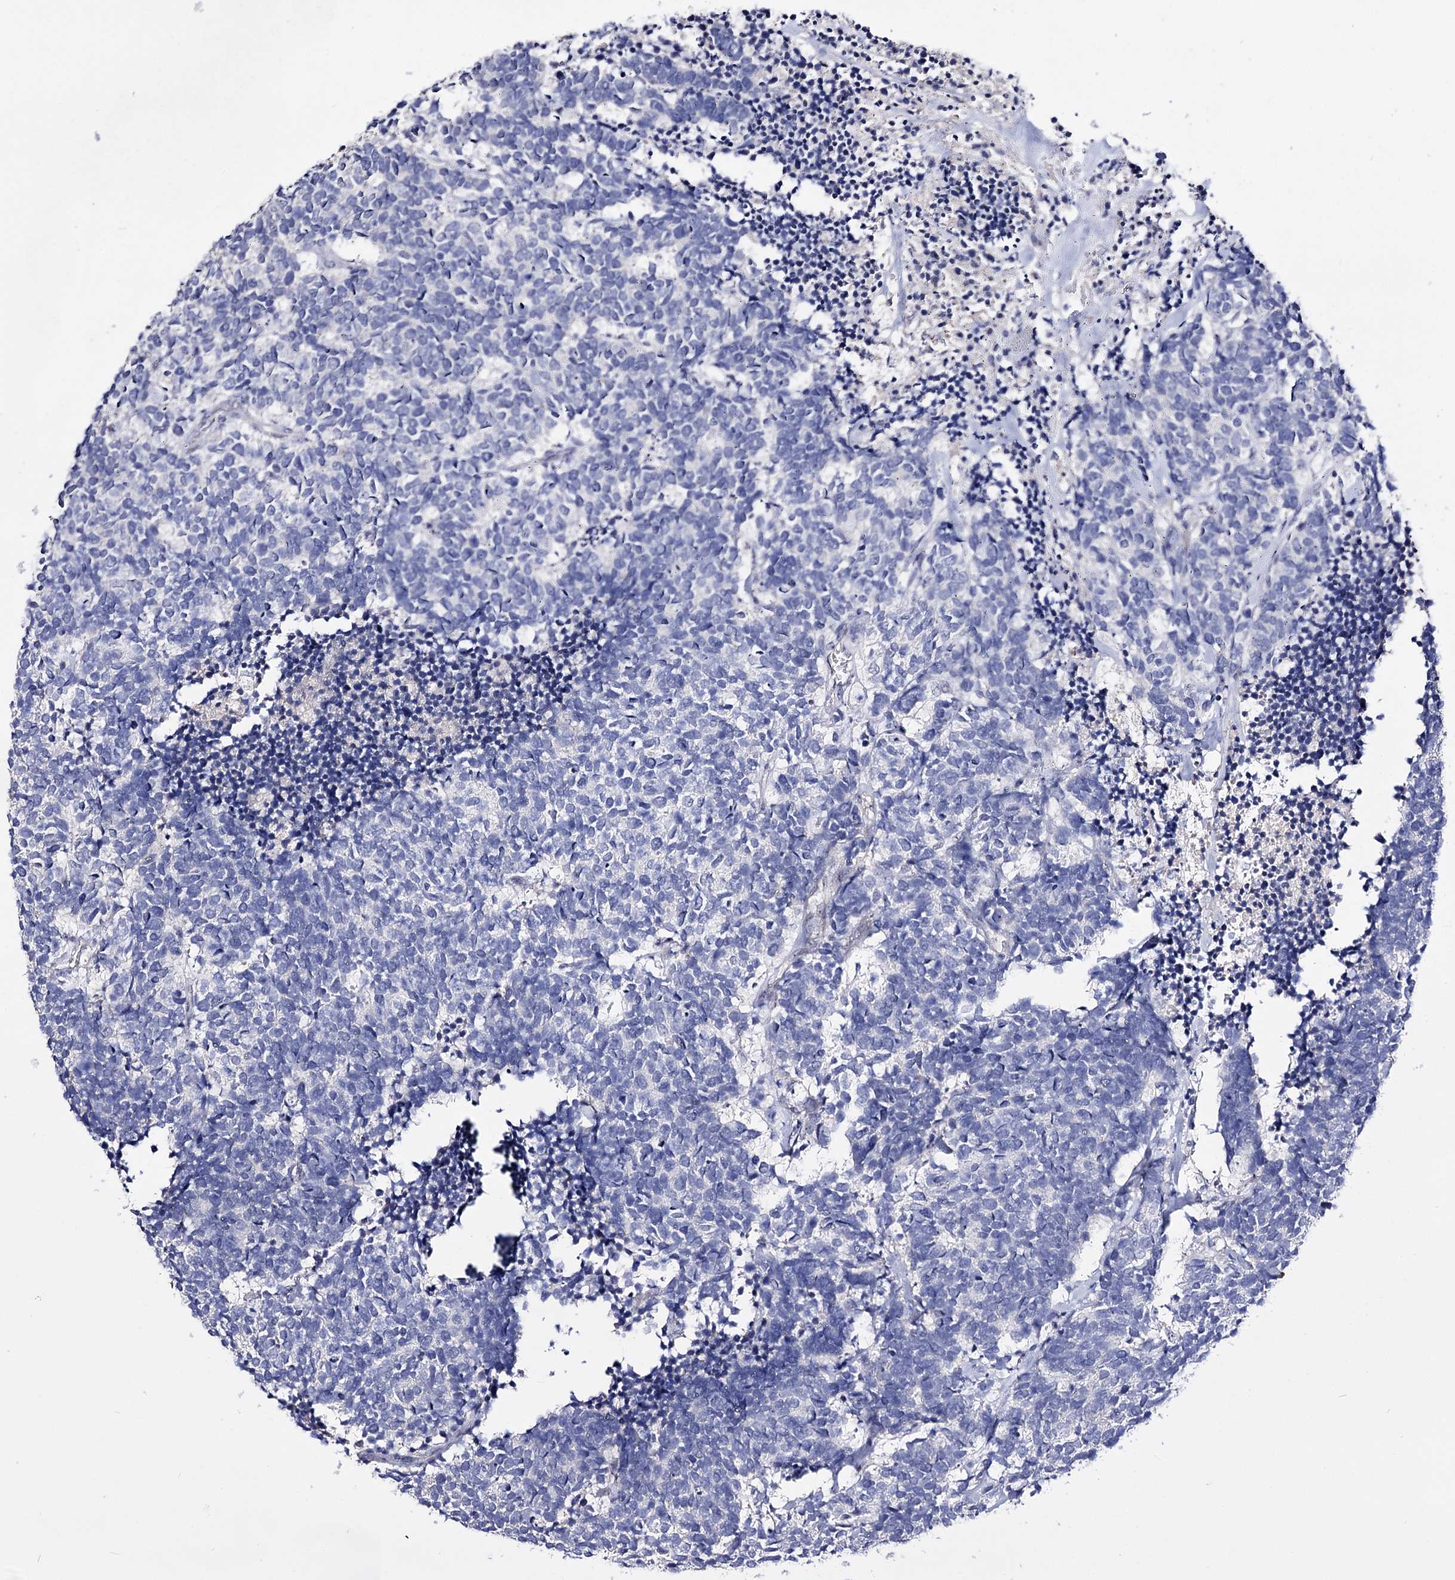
{"staining": {"intensity": "negative", "quantity": "none", "location": "none"}, "tissue": "carcinoid", "cell_type": "Tumor cells", "image_type": "cancer", "snomed": [{"axis": "morphology", "description": "Carcinoma, NOS"}, {"axis": "morphology", "description": "Carcinoid, malignant, NOS"}, {"axis": "topography", "description": "Urinary bladder"}], "caption": "A high-resolution photomicrograph shows IHC staining of malignant carcinoid, which exhibits no significant expression in tumor cells. (DAB immunohistochemistry (IHC), high magnification).", "gene": "PCGF5", "patient": {"sex": "male", "age": 57}}